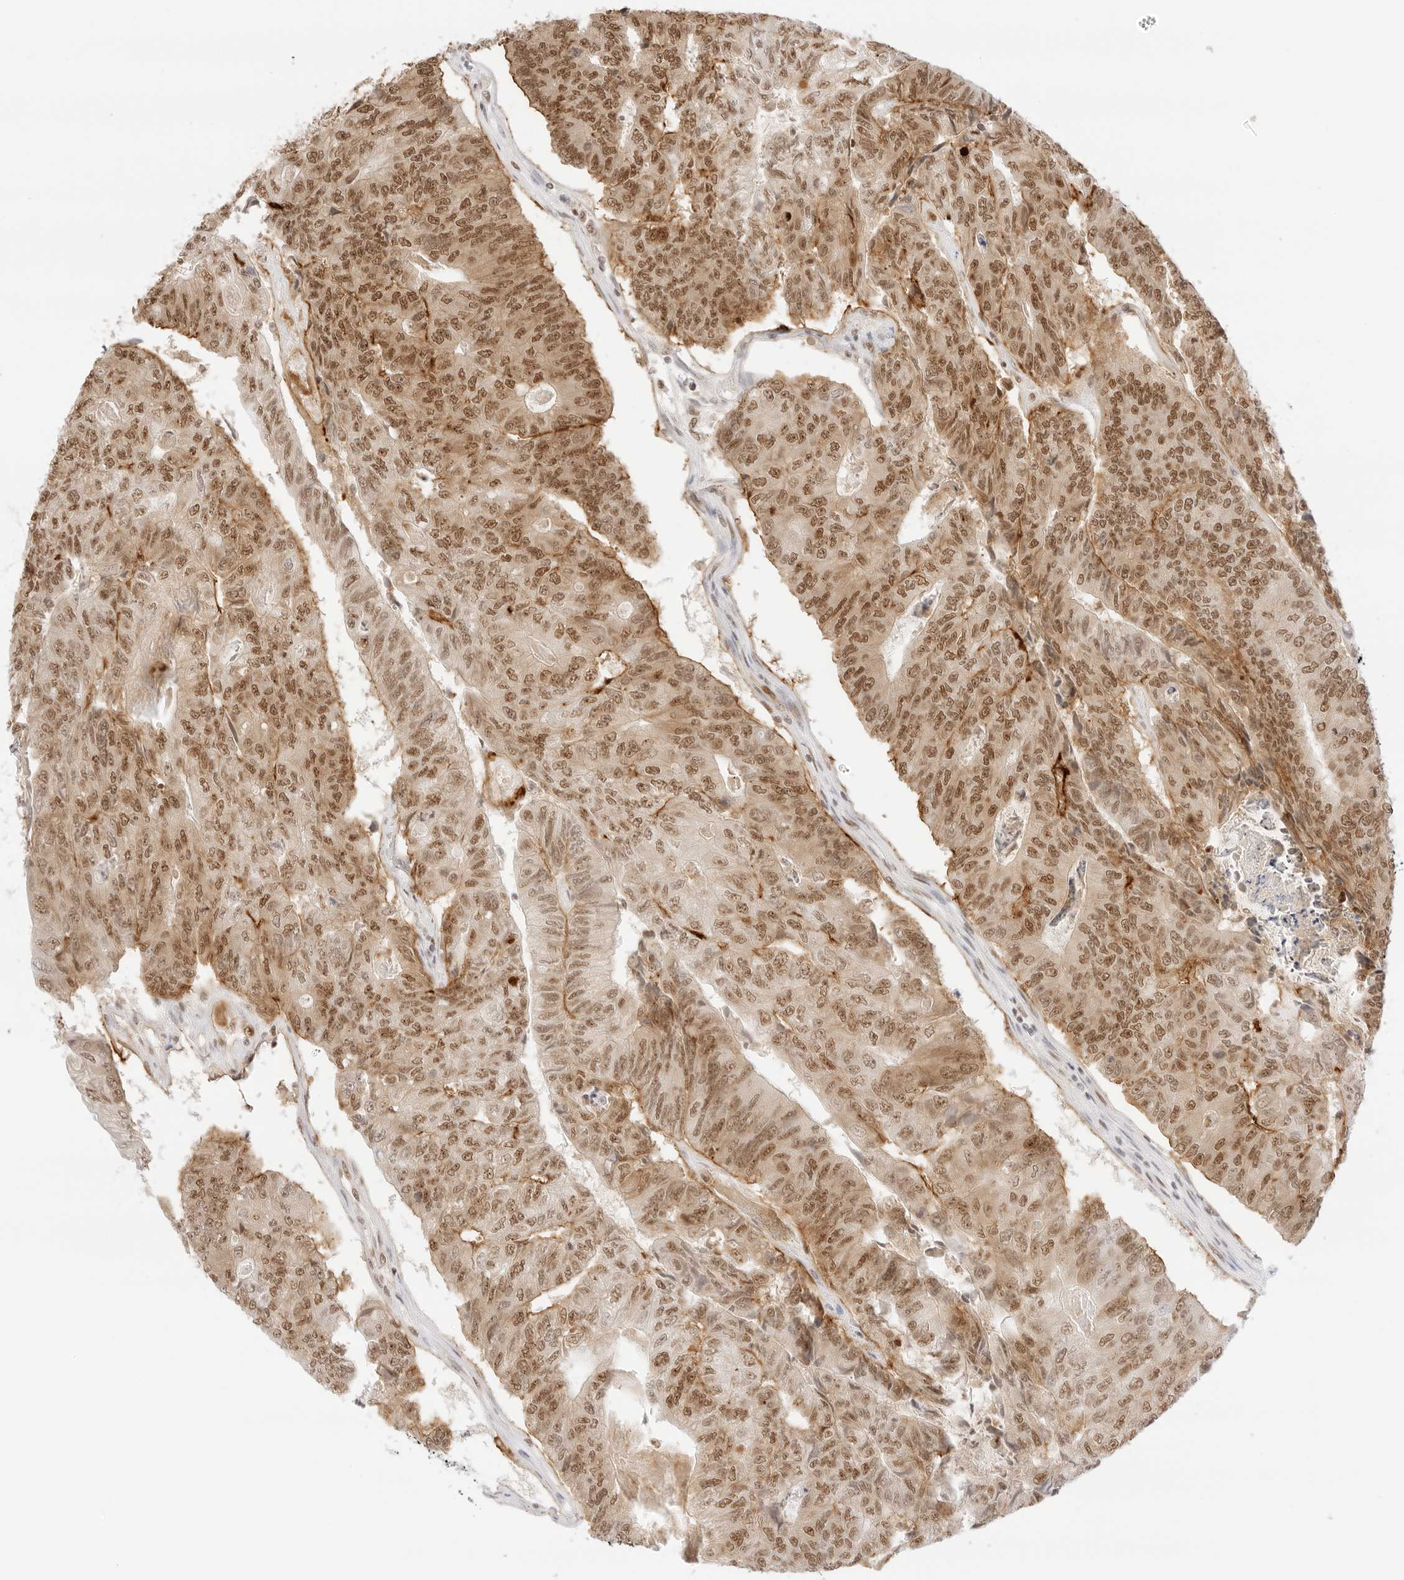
{"staining": {"intensity": "moderate", "quantity": ">75%", "location": "cytoplasmic/membranous,nuclear"}, "tissue": "colorectal cancer", "cell_type": "Tumor cells", "image_type": "cancer", "snomed": [{"axis": "morphology", "description": "Adenocarcinoma, NOS"}, {"axis": "topography", "description": "Colon"}], "caption": "A photomicrograph showing moderate cytoplasmic/membranous and nuclear expression in approximately >75% of tumor cells in colorectal adenocarcinoma, as visualized by brown immunohistochemical staining.", "gene": "ITGA6", "patient": {"sex": "female", "age": 67}}